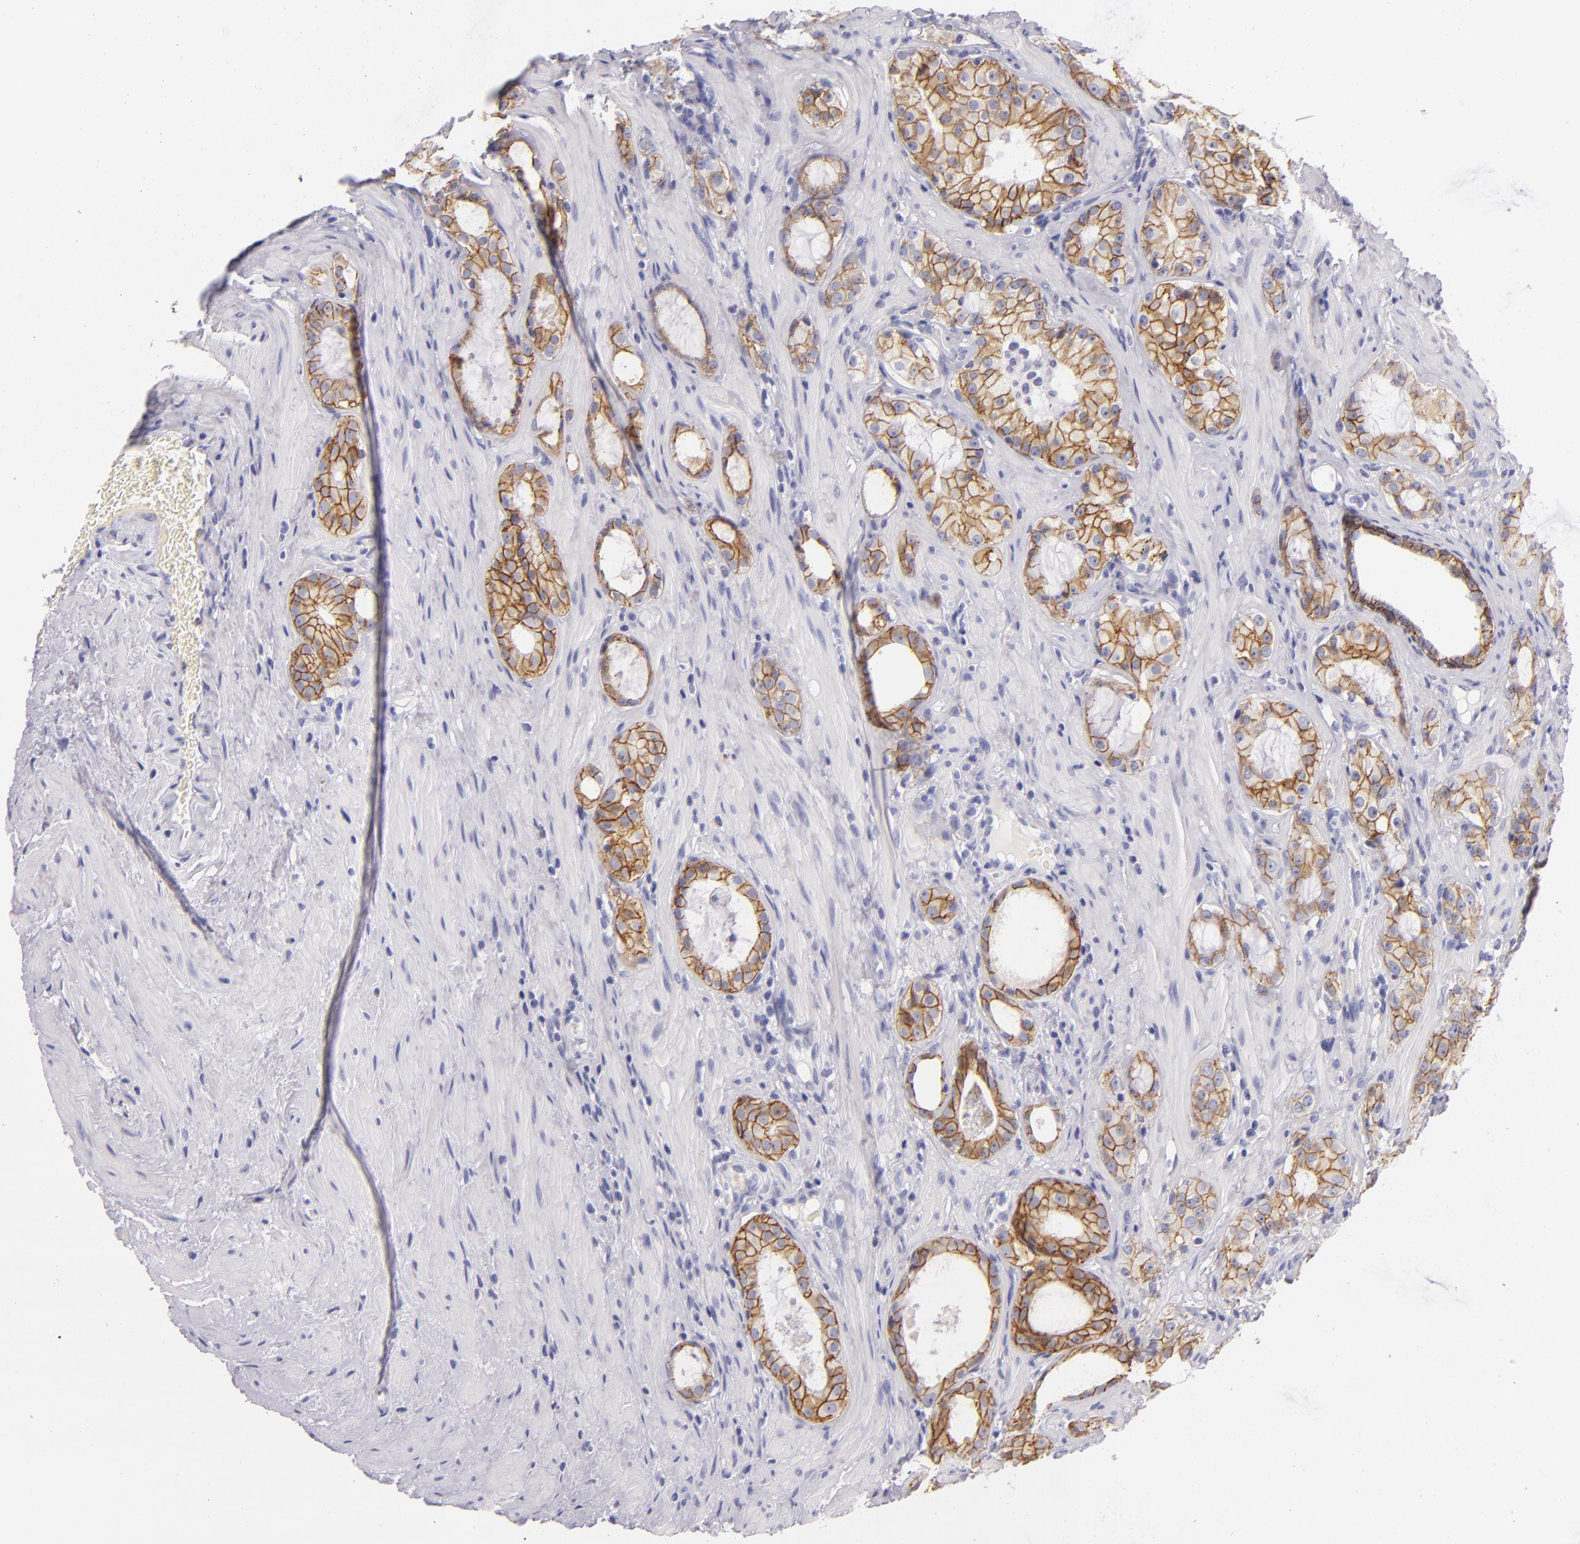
{"staining": {"intensity": "moderate", "quantity": ">75%", "location": "cytoplasmic/membranous"}, "tissue": "prostate cancer", "cell_type": "Tumor cells", "image_type": "cancer", "snomed": [{"axis": "morphology", "description": "Adenocarcinoma, Medium grade"}, {"axis": "topography", "description": "Prostate"}], "caption": "Moderate cytoplasmic/membranous expression is identified in approximately >75% of tumor cells in prostate cancer (medium-grade adenocarcinoma).", "gene": "CDH3", "patient": {"sex": "male", "age": 73}}